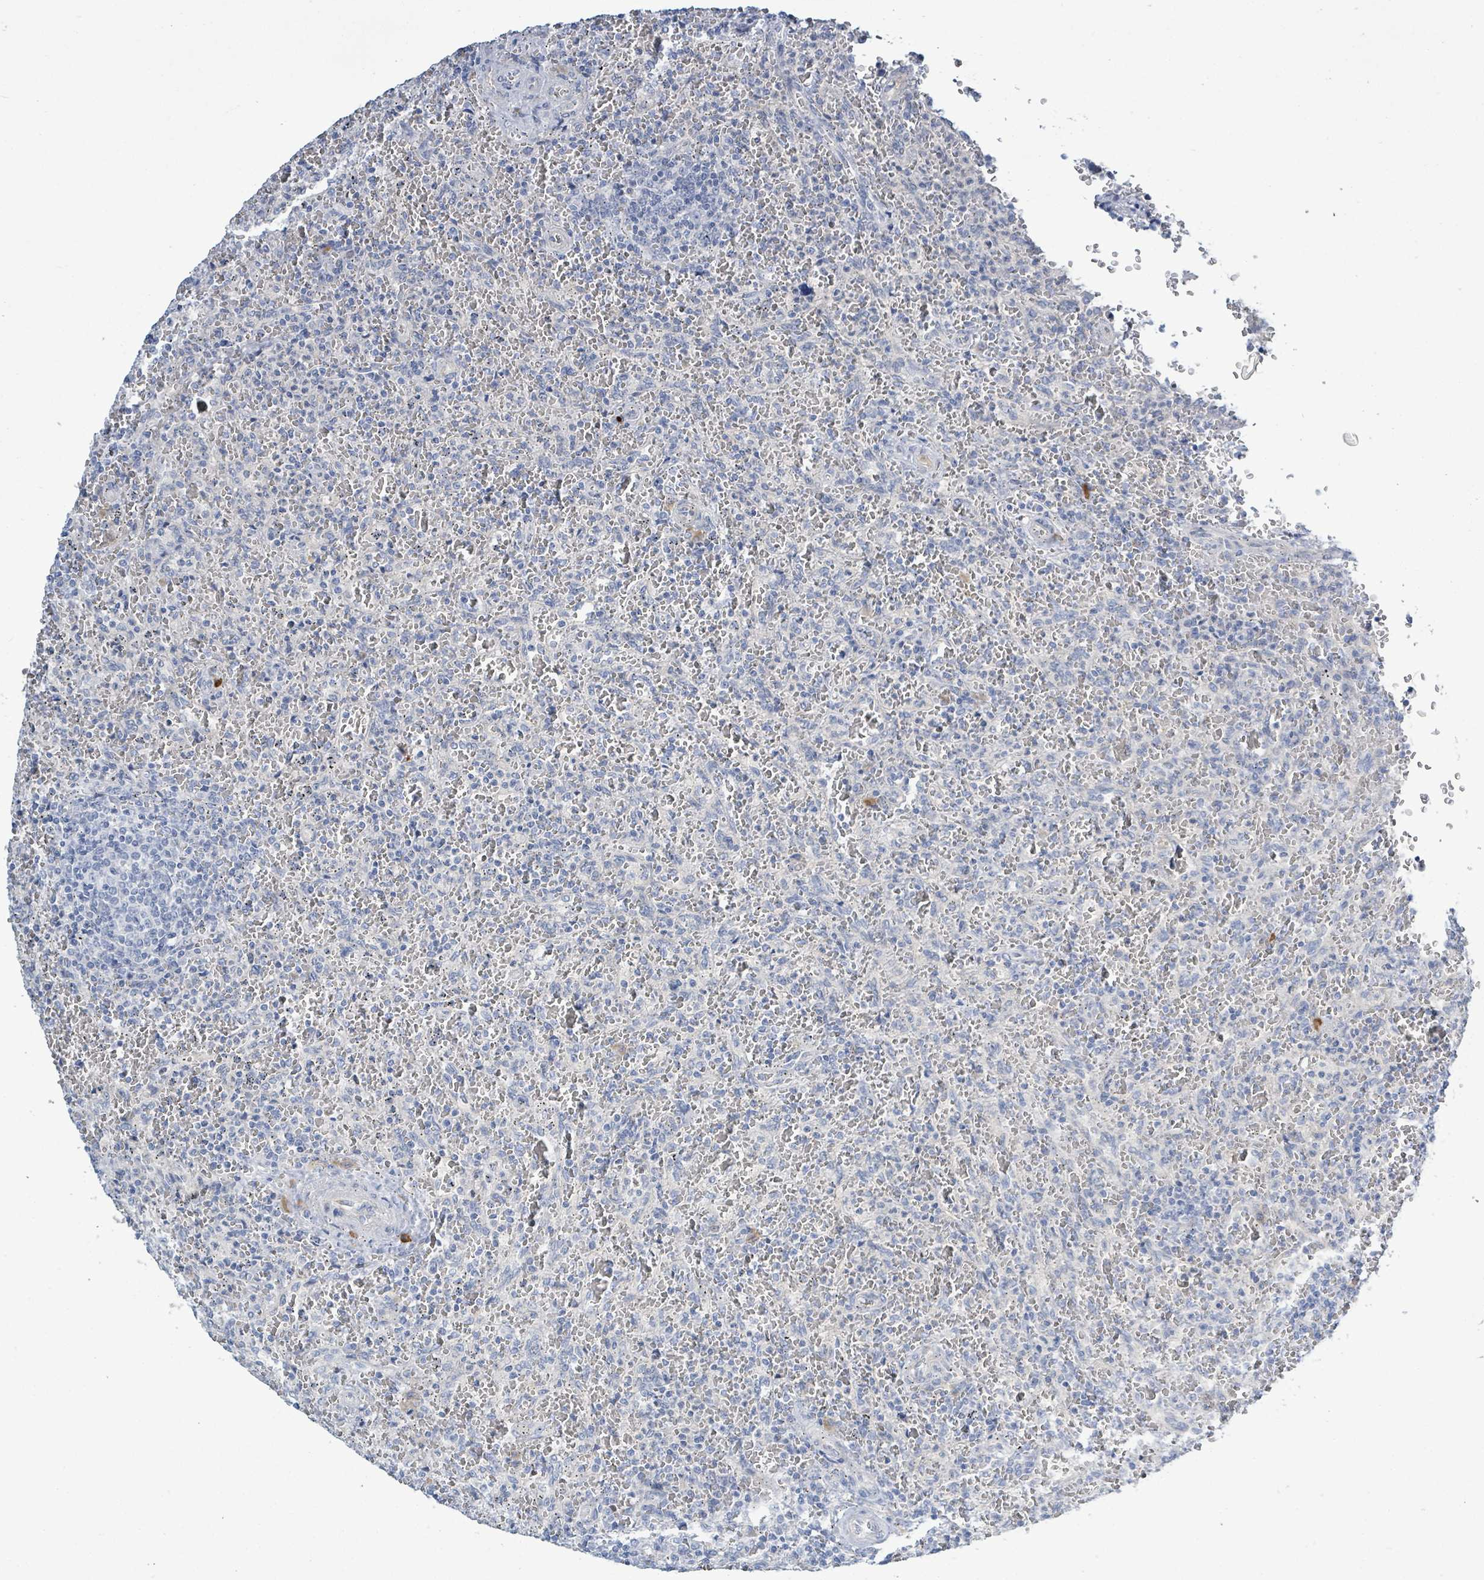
{"staining": {"intensity": "negative", "quantity": "none", "location": "none"}, "tissue": "lymphoma", "cell_type": "Tumor cells", "image_type": "cancer", "snomed": [{"axis": "morphology", "description": "Malignant lymphoma, non-Hodgkin's type, Low grade"}, {"axis": "topography", "description": "Spleen"}], "caption": "High magnification brightfield microscopy of low-grade malignant lymphoma, non-Hodgkin's type stained with DAB (brown) and counterstained with hematoxylin (blue): tumor cells show no significant positivity. The staining is performed using DAB brown chromogen with nuclei counter-stained in using hematoxylin.", "gene": "SIRPB1", "patient": {"sex": "female", "age": 64}}